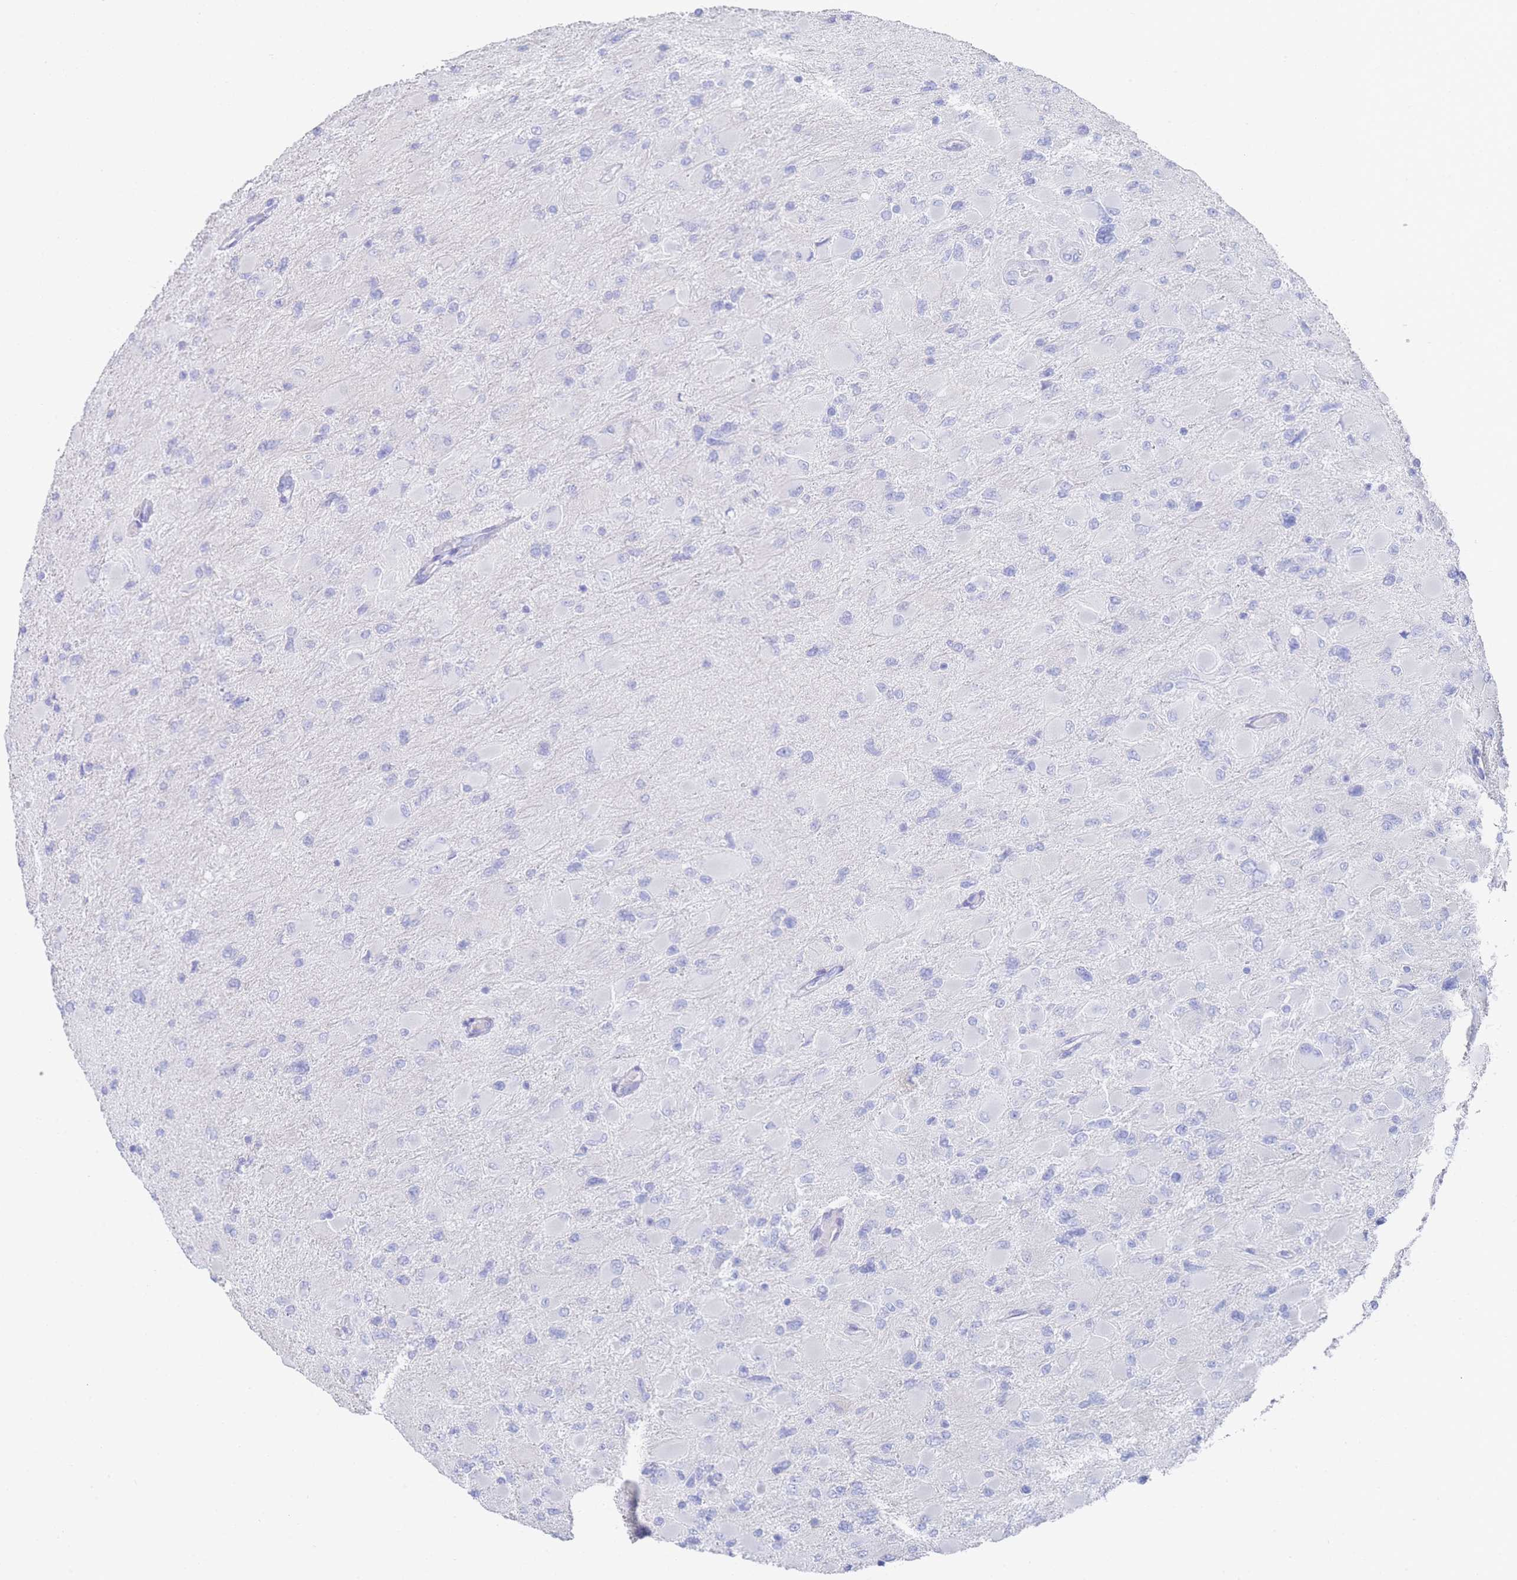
{"staining": {"intensity": "negative", "quantity": "none", "location": "none"}, "tissue": "glioma", "cell_type": "Tumor cells", "image_type": "cancer", "snomed": [{"axis": "morphology", "description": "Glioma, malignant, High grade"}, {"axis": "topography", "description": "Cerebral cortex"}], "caption": "This is an immunohistochemistry (IHC) histopathology image of human glioma. There is no expression in tumor cells.", "gene": "LRRC37A", "patient": {"sex": "female", "age": 36}}